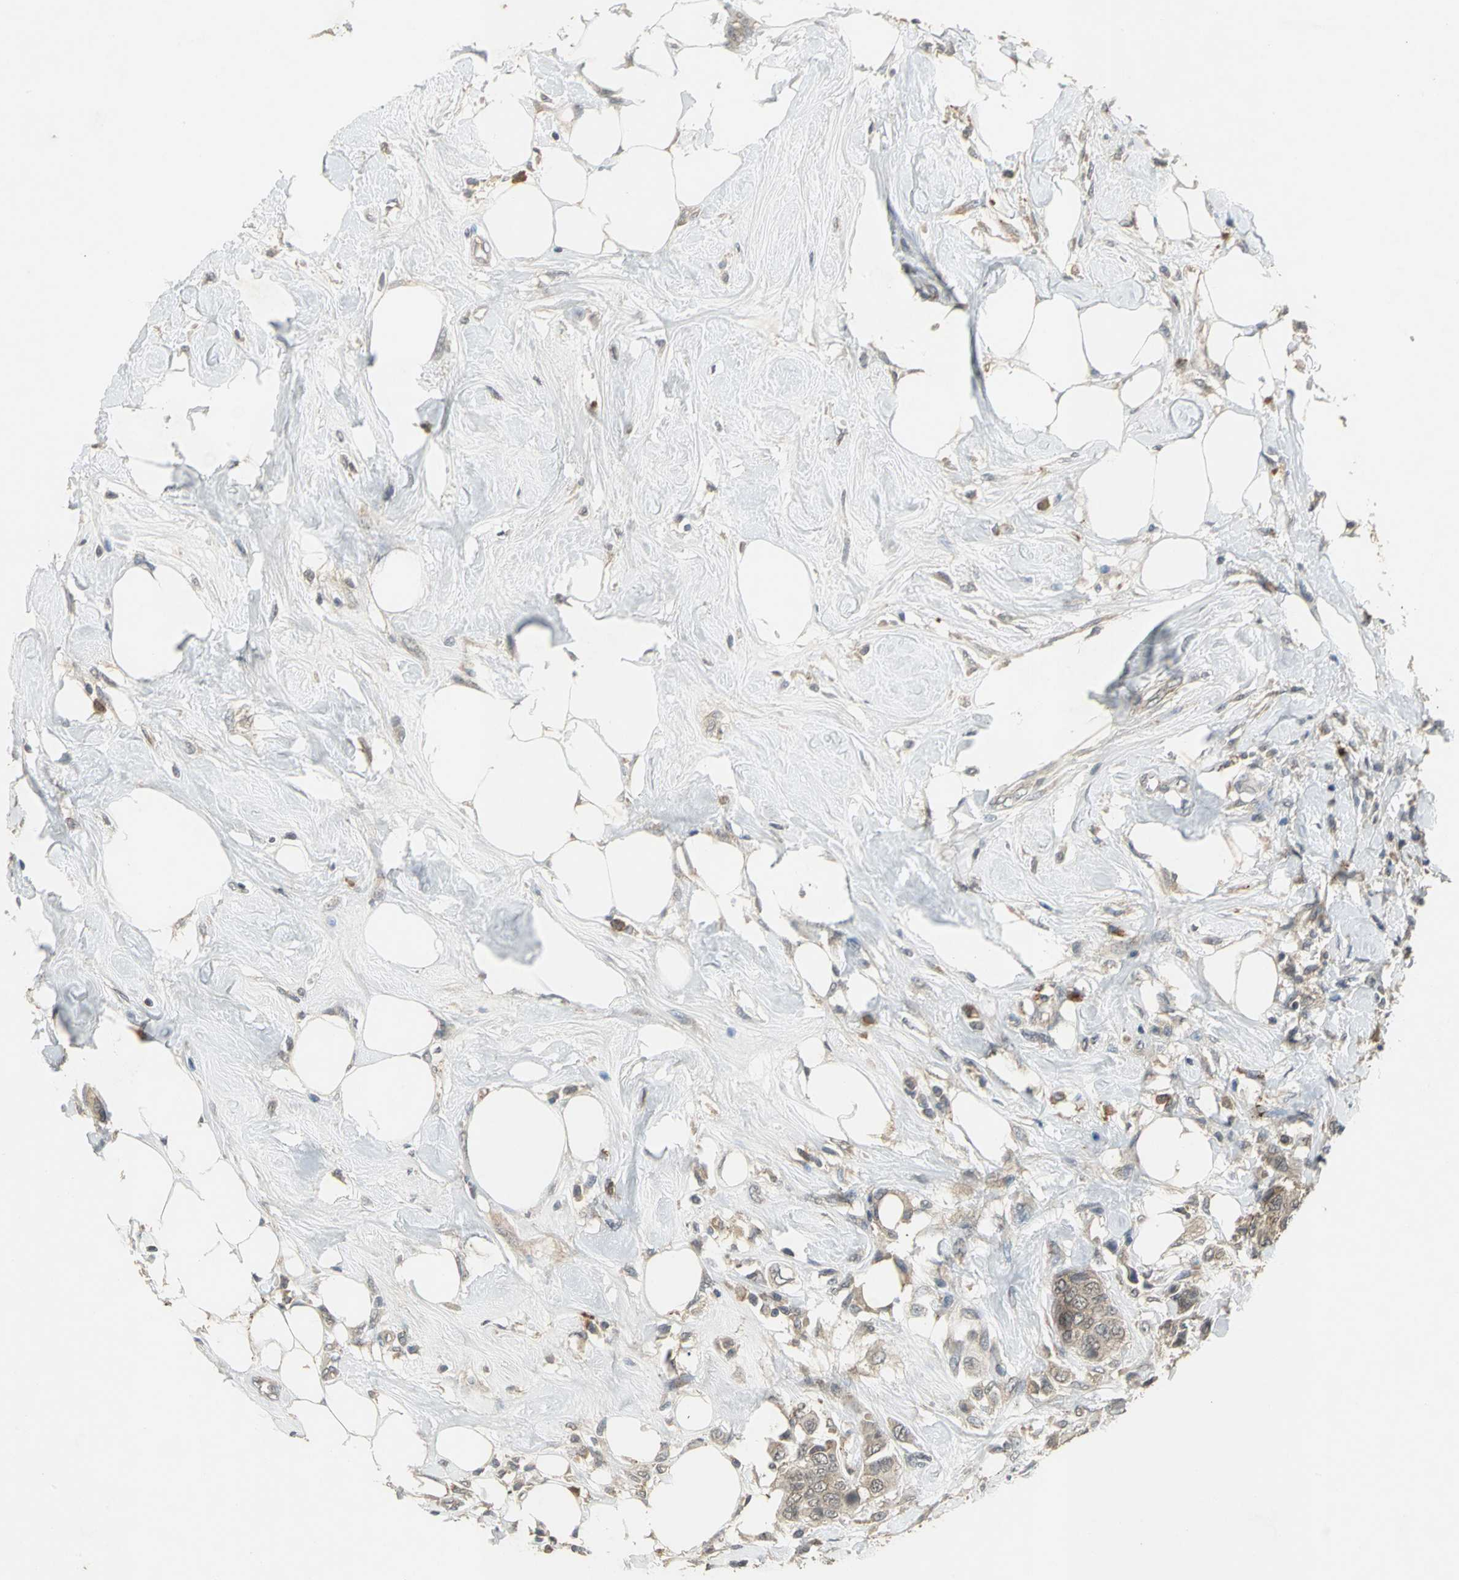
{"staining": {"intensity": "weak", "quantity": ">75%", "location": "cytoplasmic/membranous"}, "tissue": "breast cancer", "cell_type": "Tumor cells", "image_type": "cancer", "snomed": [{"axis": "morphology", "description": "Normal tissue, NOS"}, {"axis": "morphology", "description": "Duct carcinoma"}, {"axis": "topography", "description": "Breast"}], "caption": "Human intraductal carcinoma (breast) stained with a protein marker shows weak staining in tumor cells.", "gene": "KEAP1", "patient": {"sex": "female", "age": 49}}